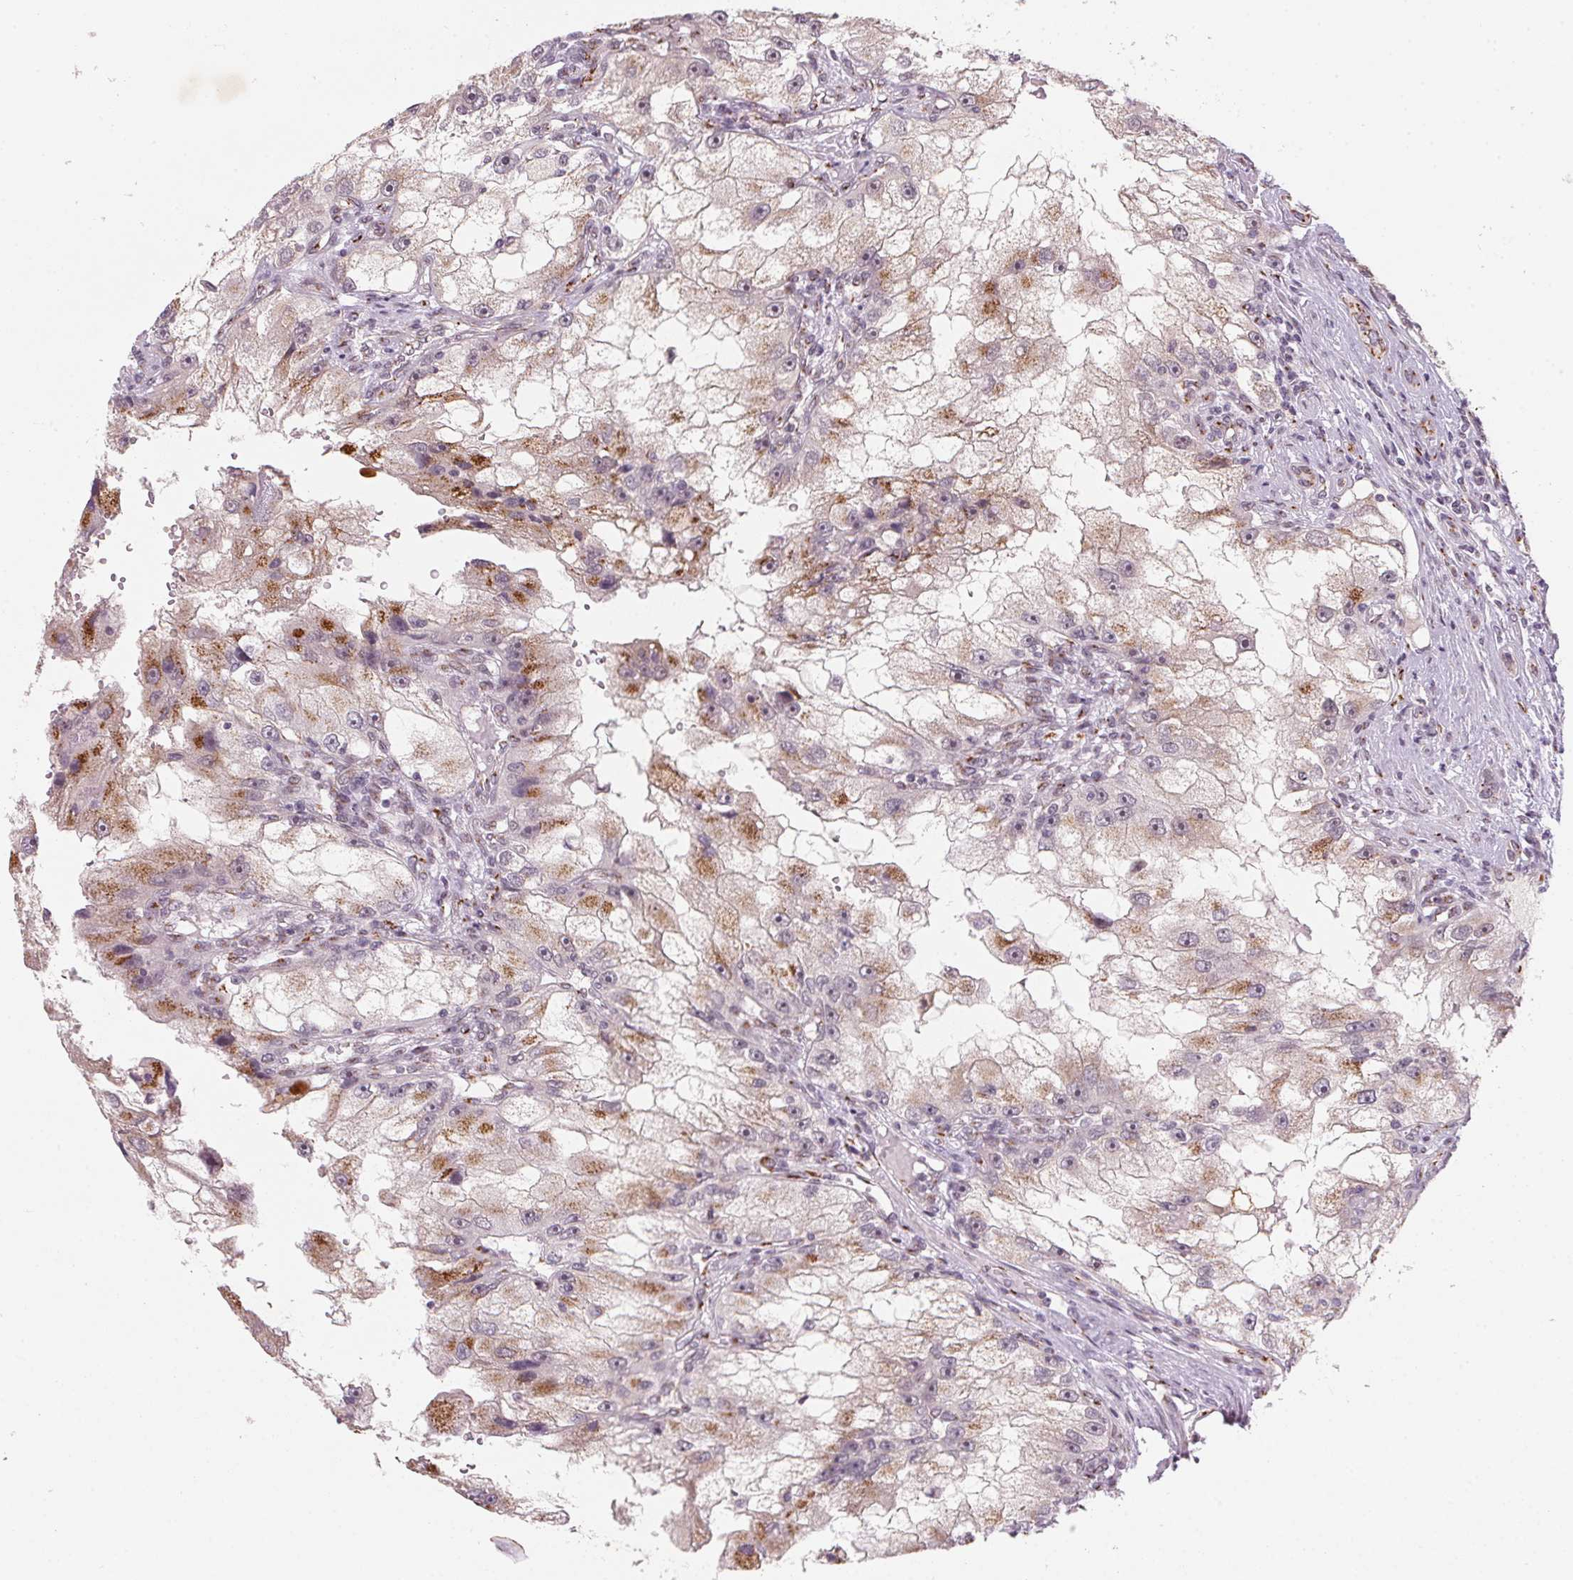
{"staining": {"intensity": "moderate", "quantity": ">75%", "location": "cytoplasmic/membranous"}, "tissue": "renal cancer", "cell_type": "Tumor cells", "image_type": "cancer", "snomed": [{"axis": "morphology", "description": "Adenocarcinoma, NOS"}, {"axis": "topography", "description": "Kidney"}], "caption": "Human adenocarcinoma (renal) stained with a protein marker displays moderate staining in tumor cells.", "gene": "RAB22A", "patient": {"sex": "male", "age": 63}}